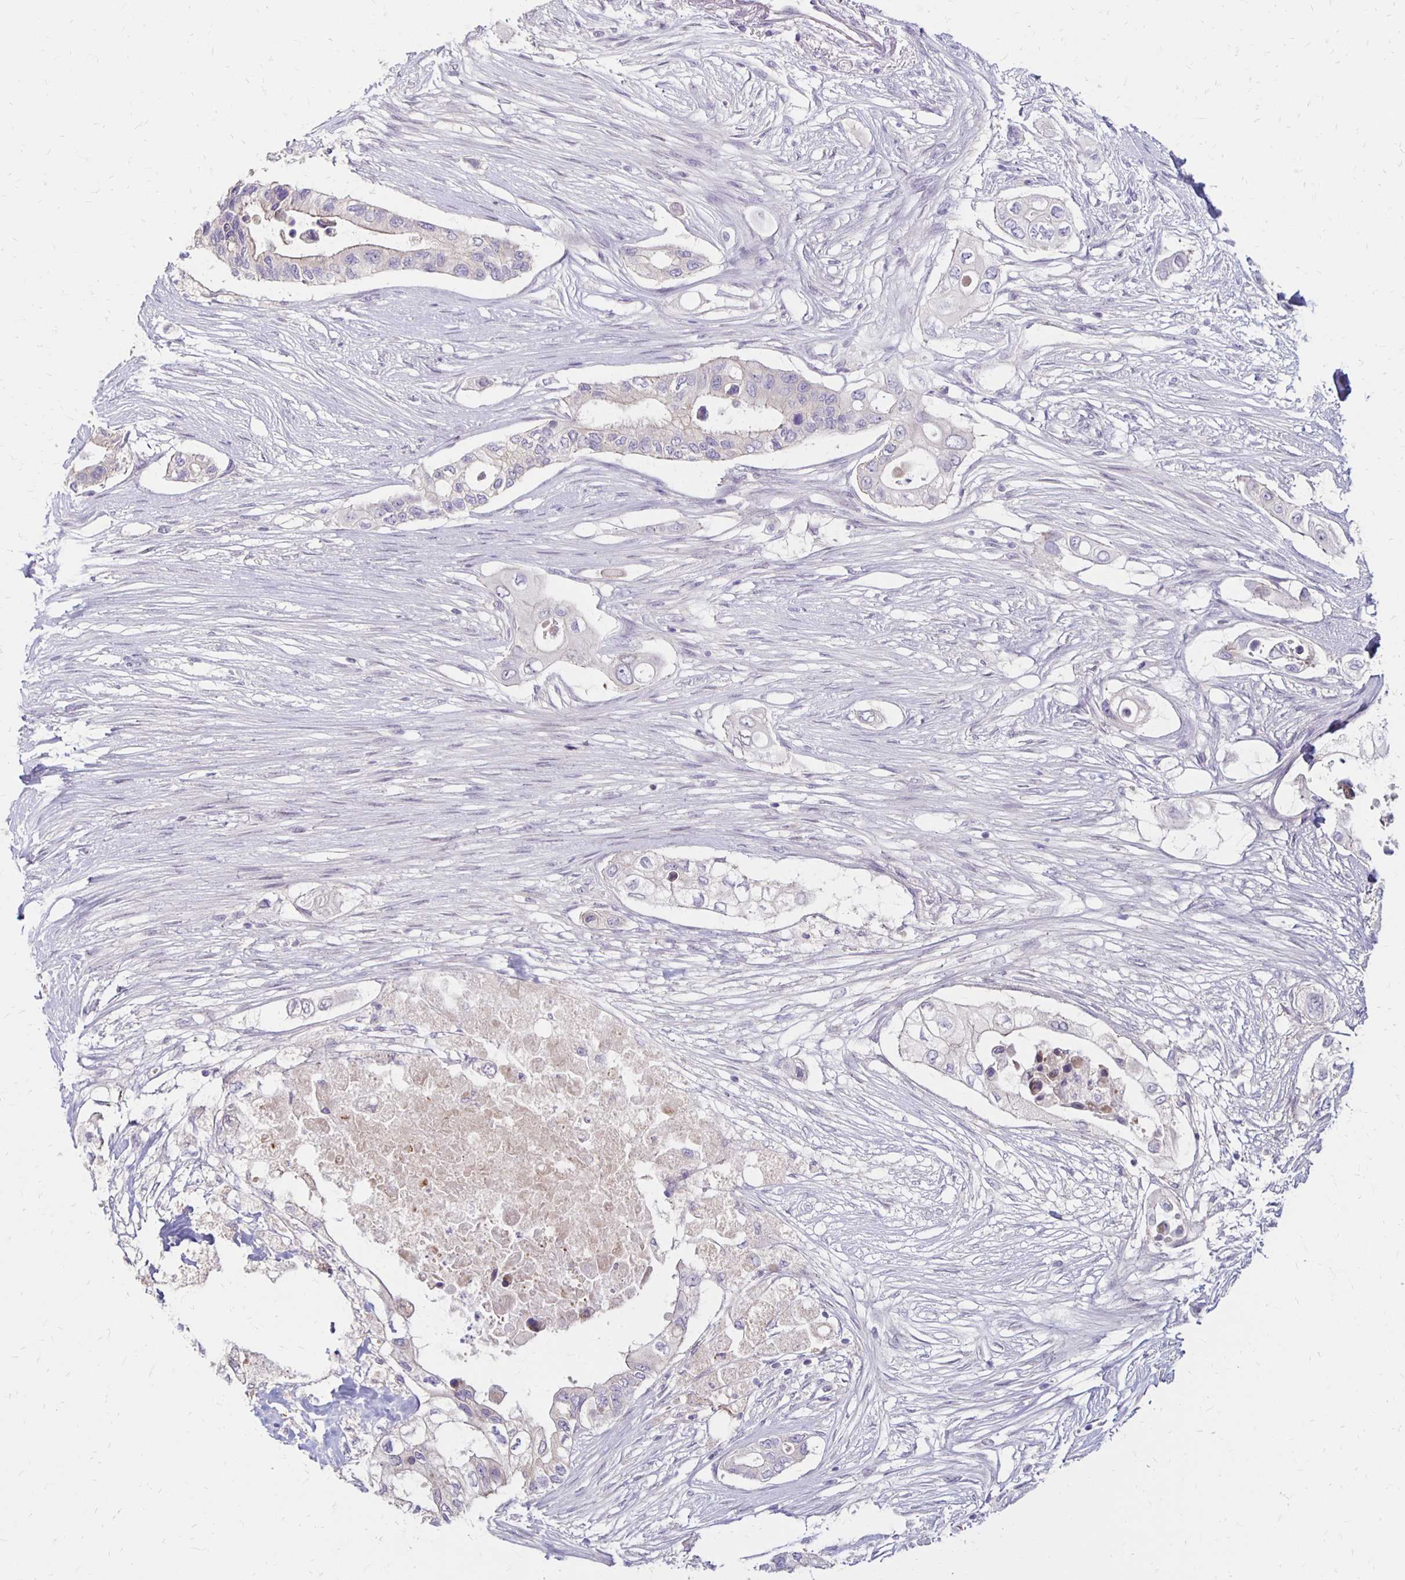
{"staining": {"intensity": "negative", "quantity": "none", "location": "none"}, "tissue": "pancreatic cancer", "cell_type": "Tumor cells", "image_type": "cancer", "snomed": [{"axis": "morphology", "description": "Adenocarcinoma, NOS"}, {"axis": "topography", "description": "Pancreas"}], "caption": "Immunohistochemistry (IHC) image of neoplastic tissue: human pancreatic cancer stained with DAB shows no significant protein positivity in tumor cells.", "gene": "KATNBL1", "patient": {"sex": "female", "age": 63}}